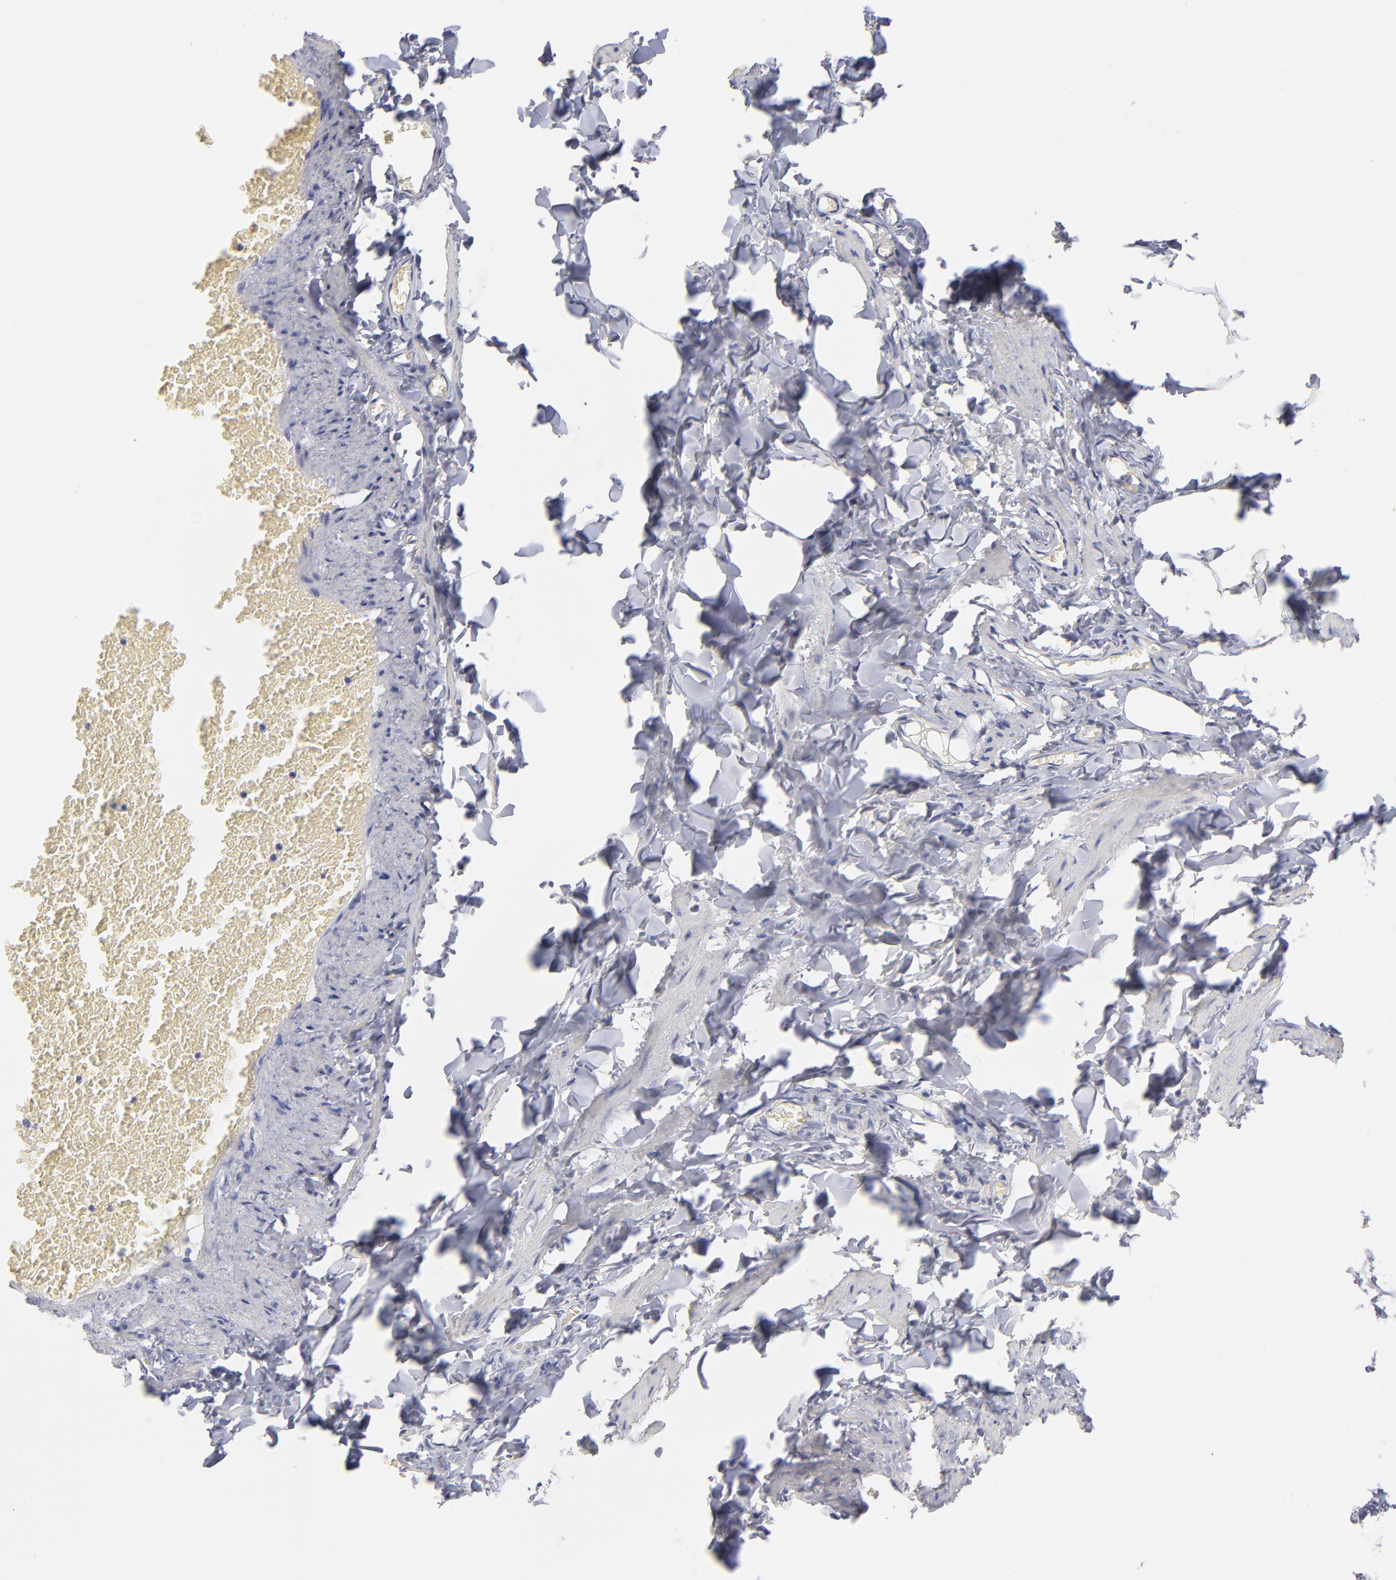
{"staining": {"intensity": "moderate", "quantity": "25%-75%", "location": "cytoplasmic/membranous"}, "tissue": "adipose tissue", "cell_type": "Adipocytes", "image_type": "normal", "snomed": [{"axis": "morphology", "description": "Normal tissue, NOS"}, {"axis": "topography", "description": "Vascular tissue"}], "caption": "Unremarkable adipose tissue displays moderate cytoplasmic/membranous positivity in about 25%-75% of adipocytes, visualized by immunohistochemistry.", "gene": "F13B", "patient": {"sex": "male", "age": 41}}